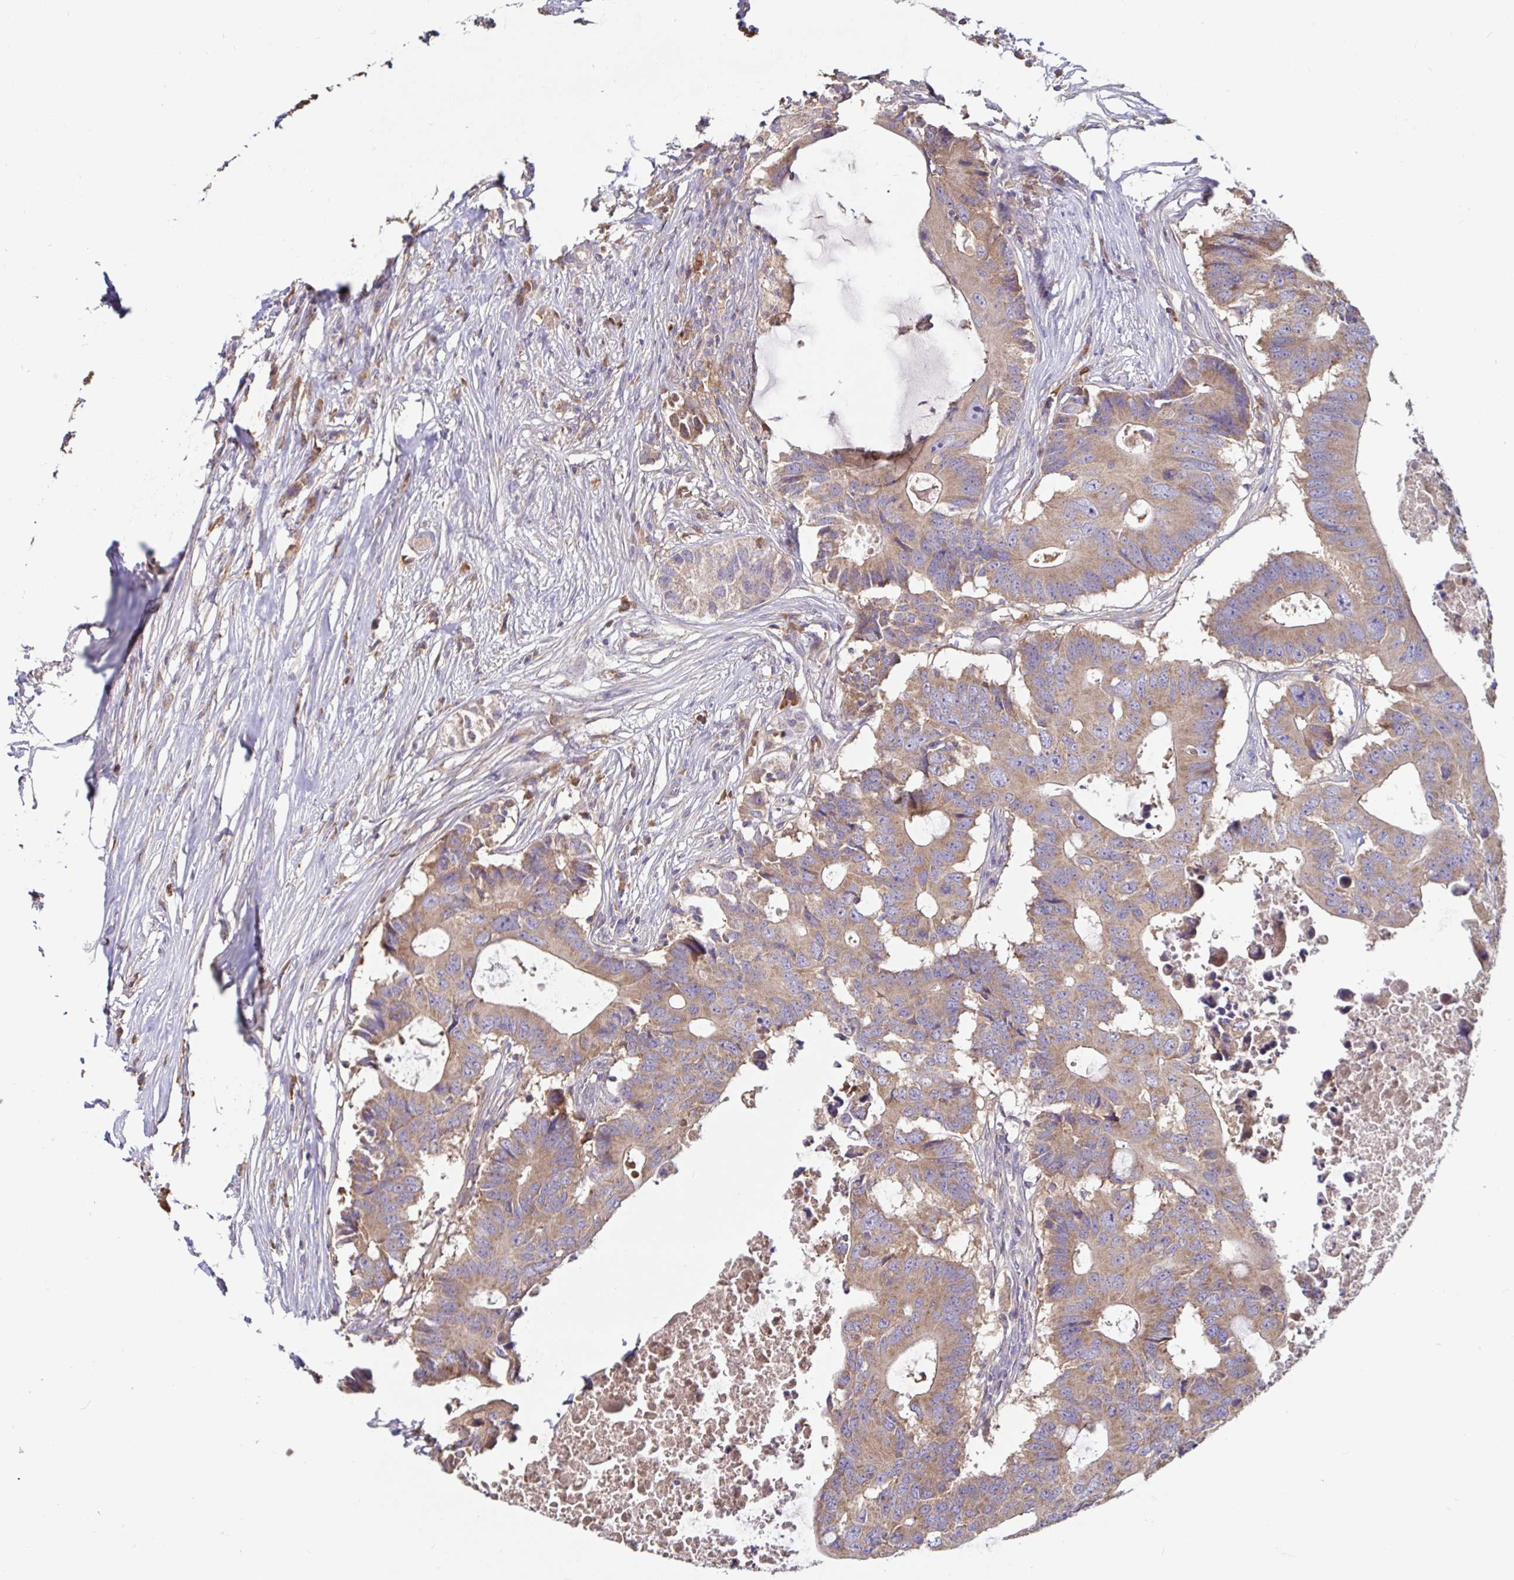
{"staining": {"intensity": "weak", "quantity": ">75%", "location": "cytoplasmic/membranous"}, "tissue": "colorectal cancer", "cell_type": "Tumor cells", "image_type": "cancer", "snomed": [{"axis": "morphology", "description": "Adenocarcinoma, NOS"}, {"axis": "topography", "description": "Colon"}], "caption": "This is a micrograph of immunohistochemistry (IHC) staining of colorectal adenocarcinoma, which shows weak staining in the cytoplasmic/membranous of tumor cells.", "gene": "LARP1", "patient": {"sex": "male", "age": 71}}